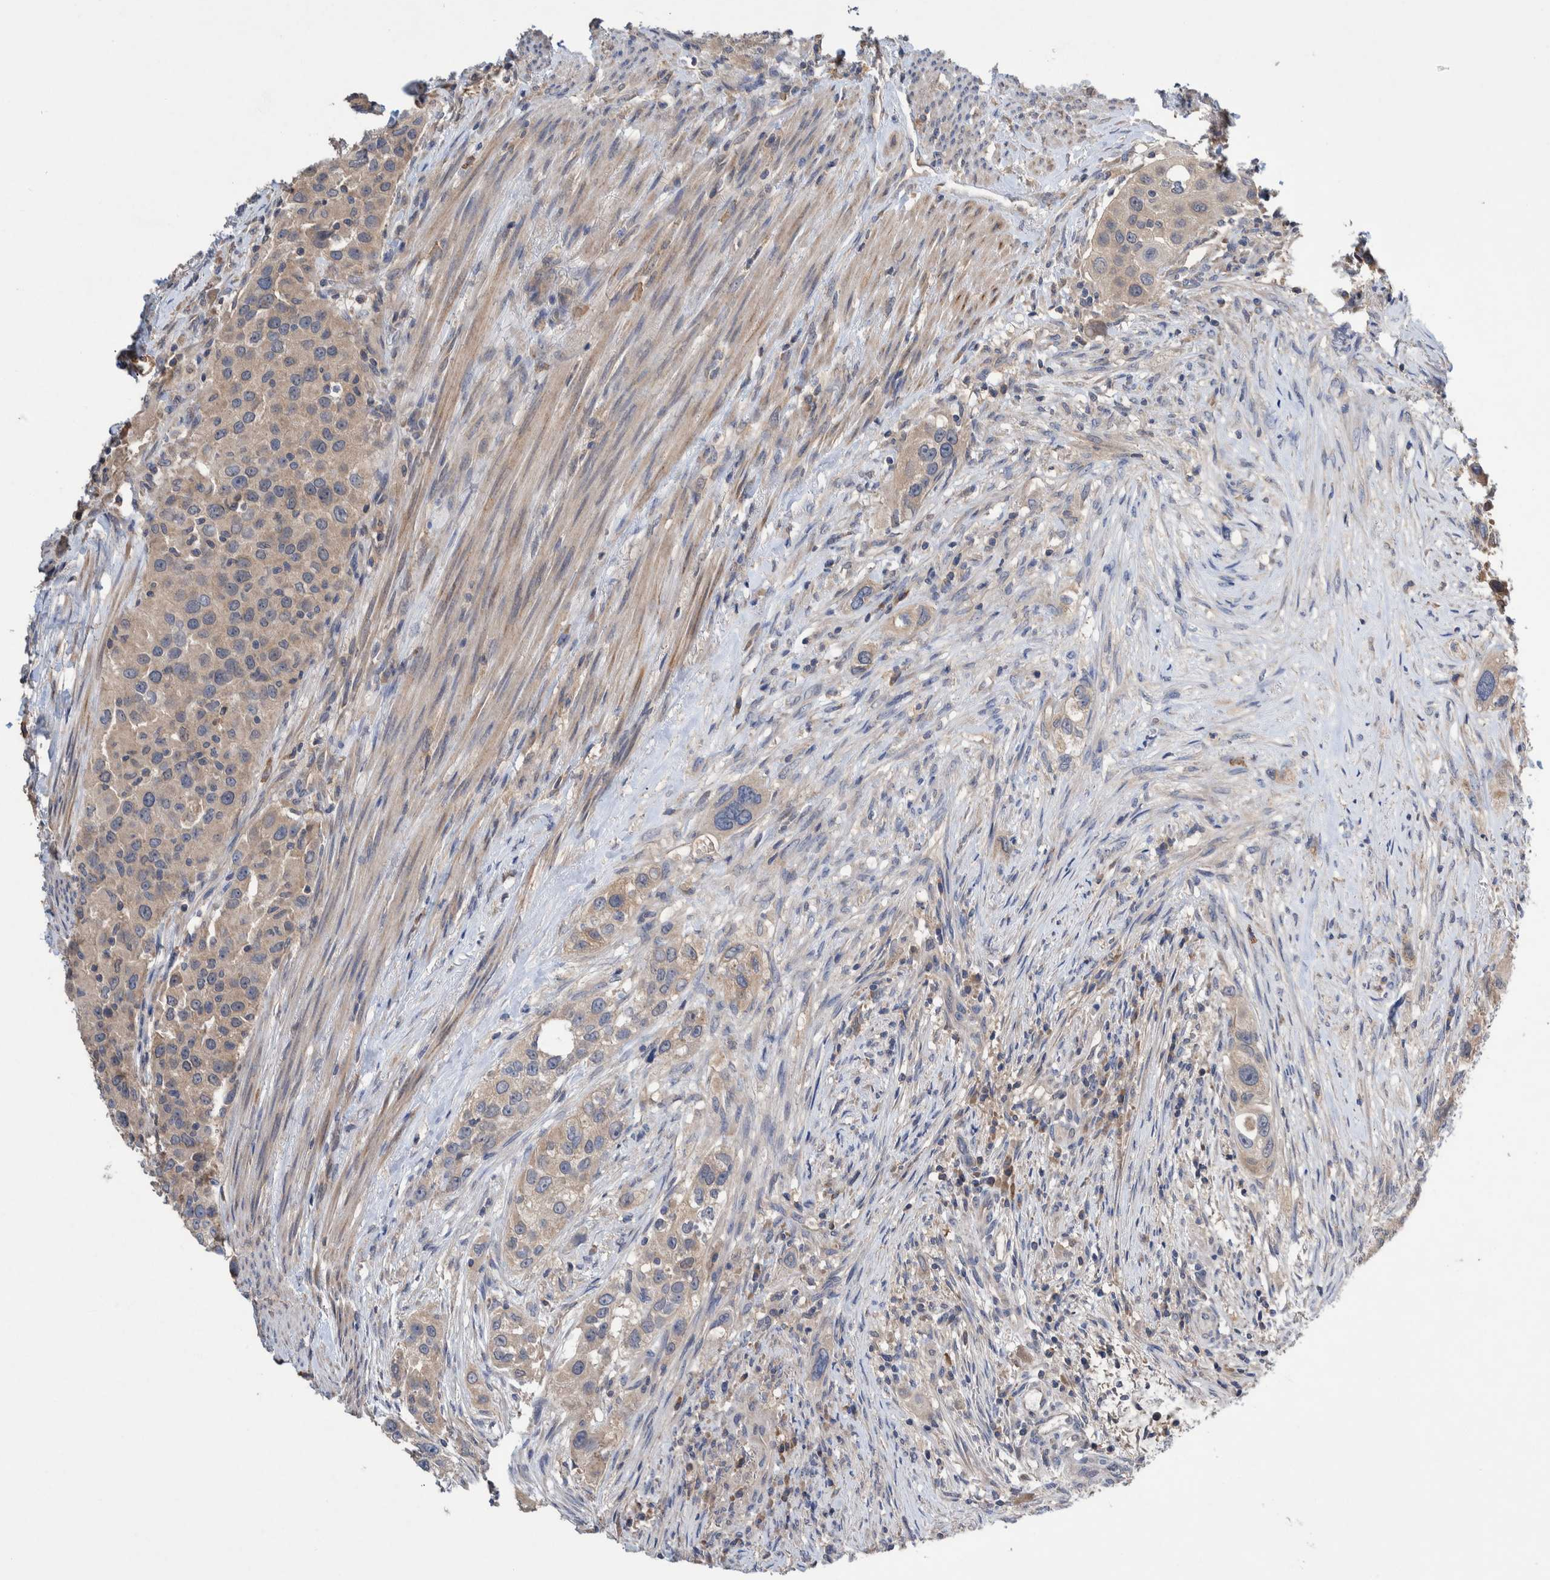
{"staining": {"intensity": "weak", "quantity": "25%-75%", "location": "cytoplasmic/membranous"}, "tissue": "urothelial cancer", "cell_type": "Tumor cells", "image_type": "cancer", "snomed": [{"axis": "morphology", "description": "Urothelial carcinoma, High grade"}, {"axis": "topography", "description": "Urinary bladder"}], "caption": "Immunohistochemical staining of human urothelial carcinoma (high-grade) reveals low levels of weak cytoplasmic/membranous expression in about 25%-75% of tumor cells. The protein of interest is shown in brown color, while the nuclei are stained blue.", "gene": "PLPBP", "patient": {"sex": "female", "age": 80}}